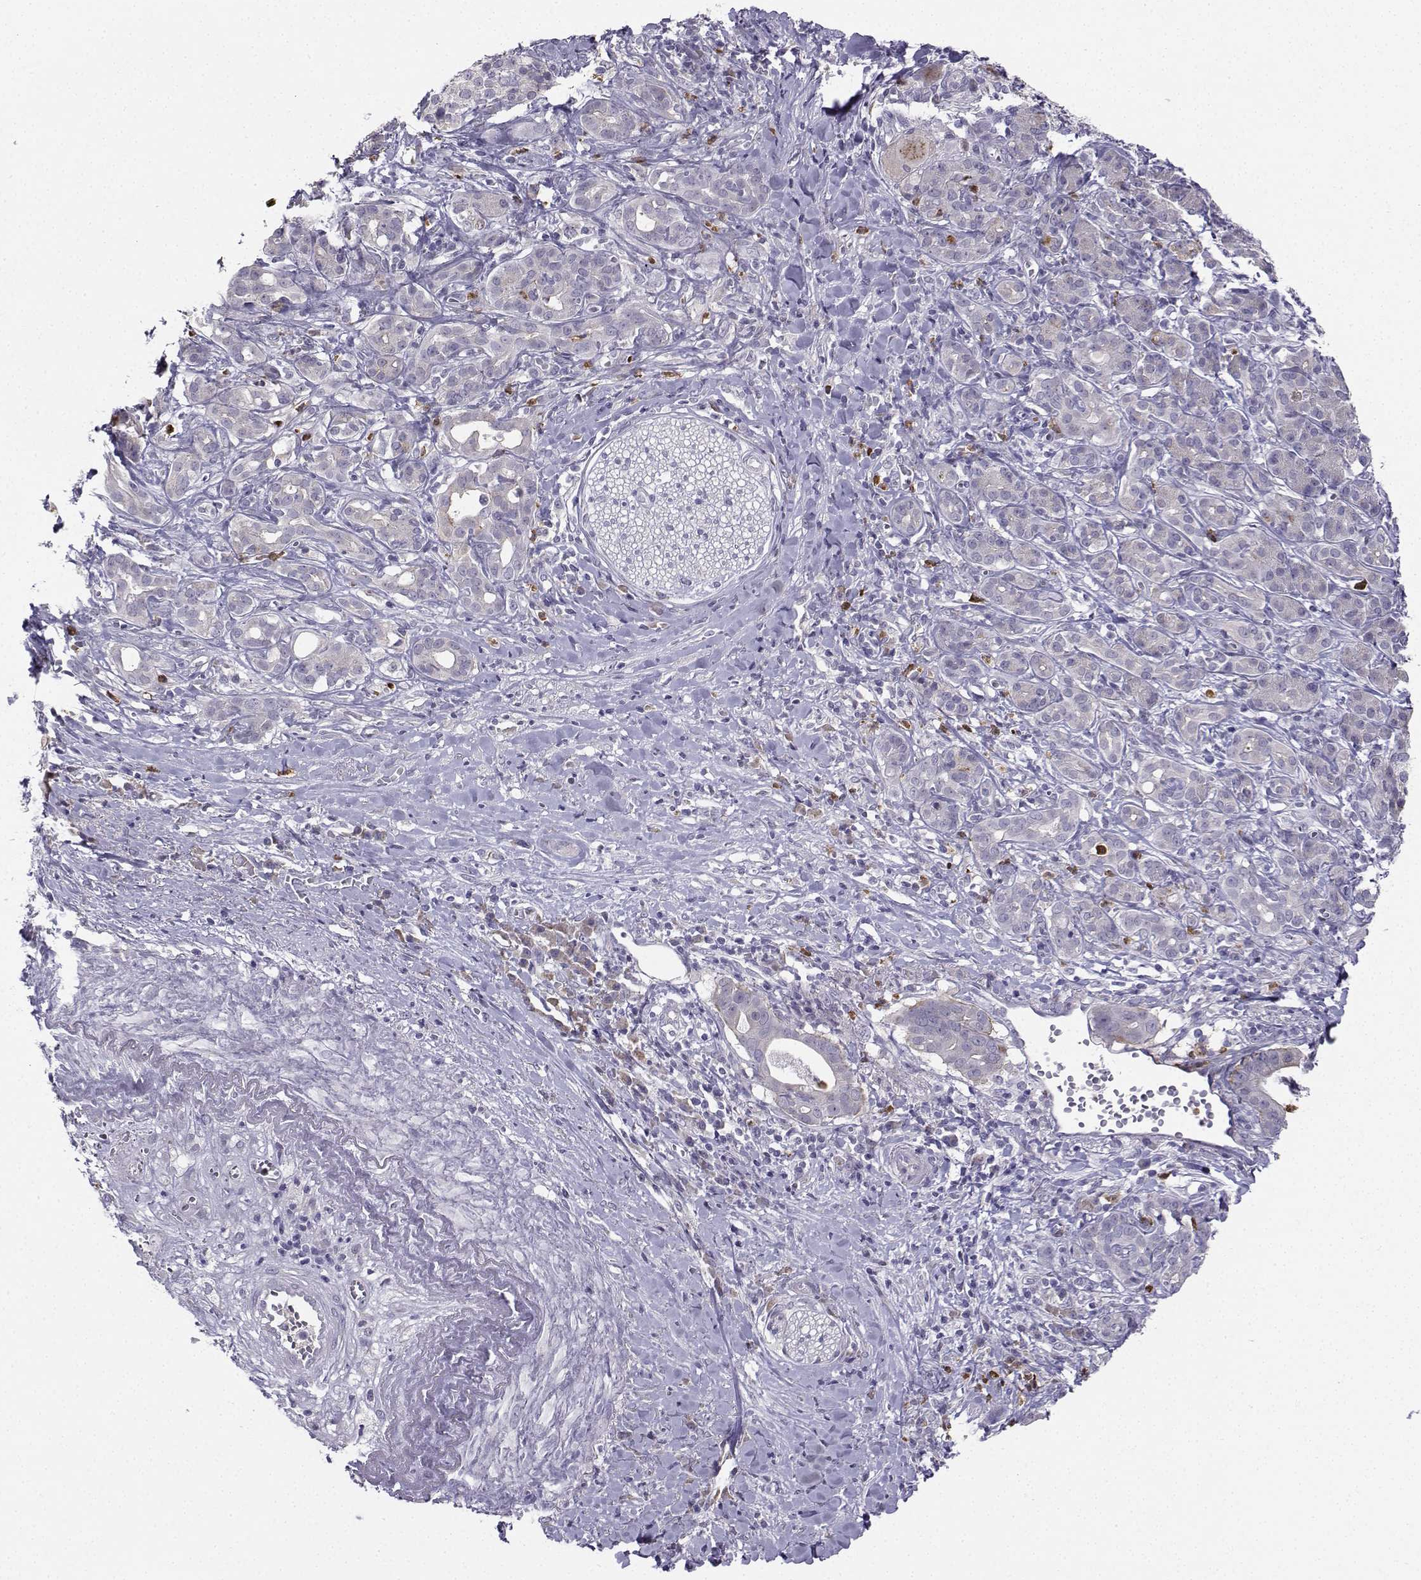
{"staining": {"intensity": "negative", "quantity": "none", "location": "none"}, "tissue": "pancreatic cancer", "cell_type": "Tumor cells", "image_type": "cancer", "snomed": [{"axis": "morphology", "description": "Adenocarcinoma, NOS"}, {"axis": "topography", "description": "Pancreas"}], "caption": "IHC photomicrograph of human pancreatic cancer stained for a protein (brown), which reveals no positivity in tumor cells.", "gene": "CALY", "patient": {"sex": "male", "age": 61}}